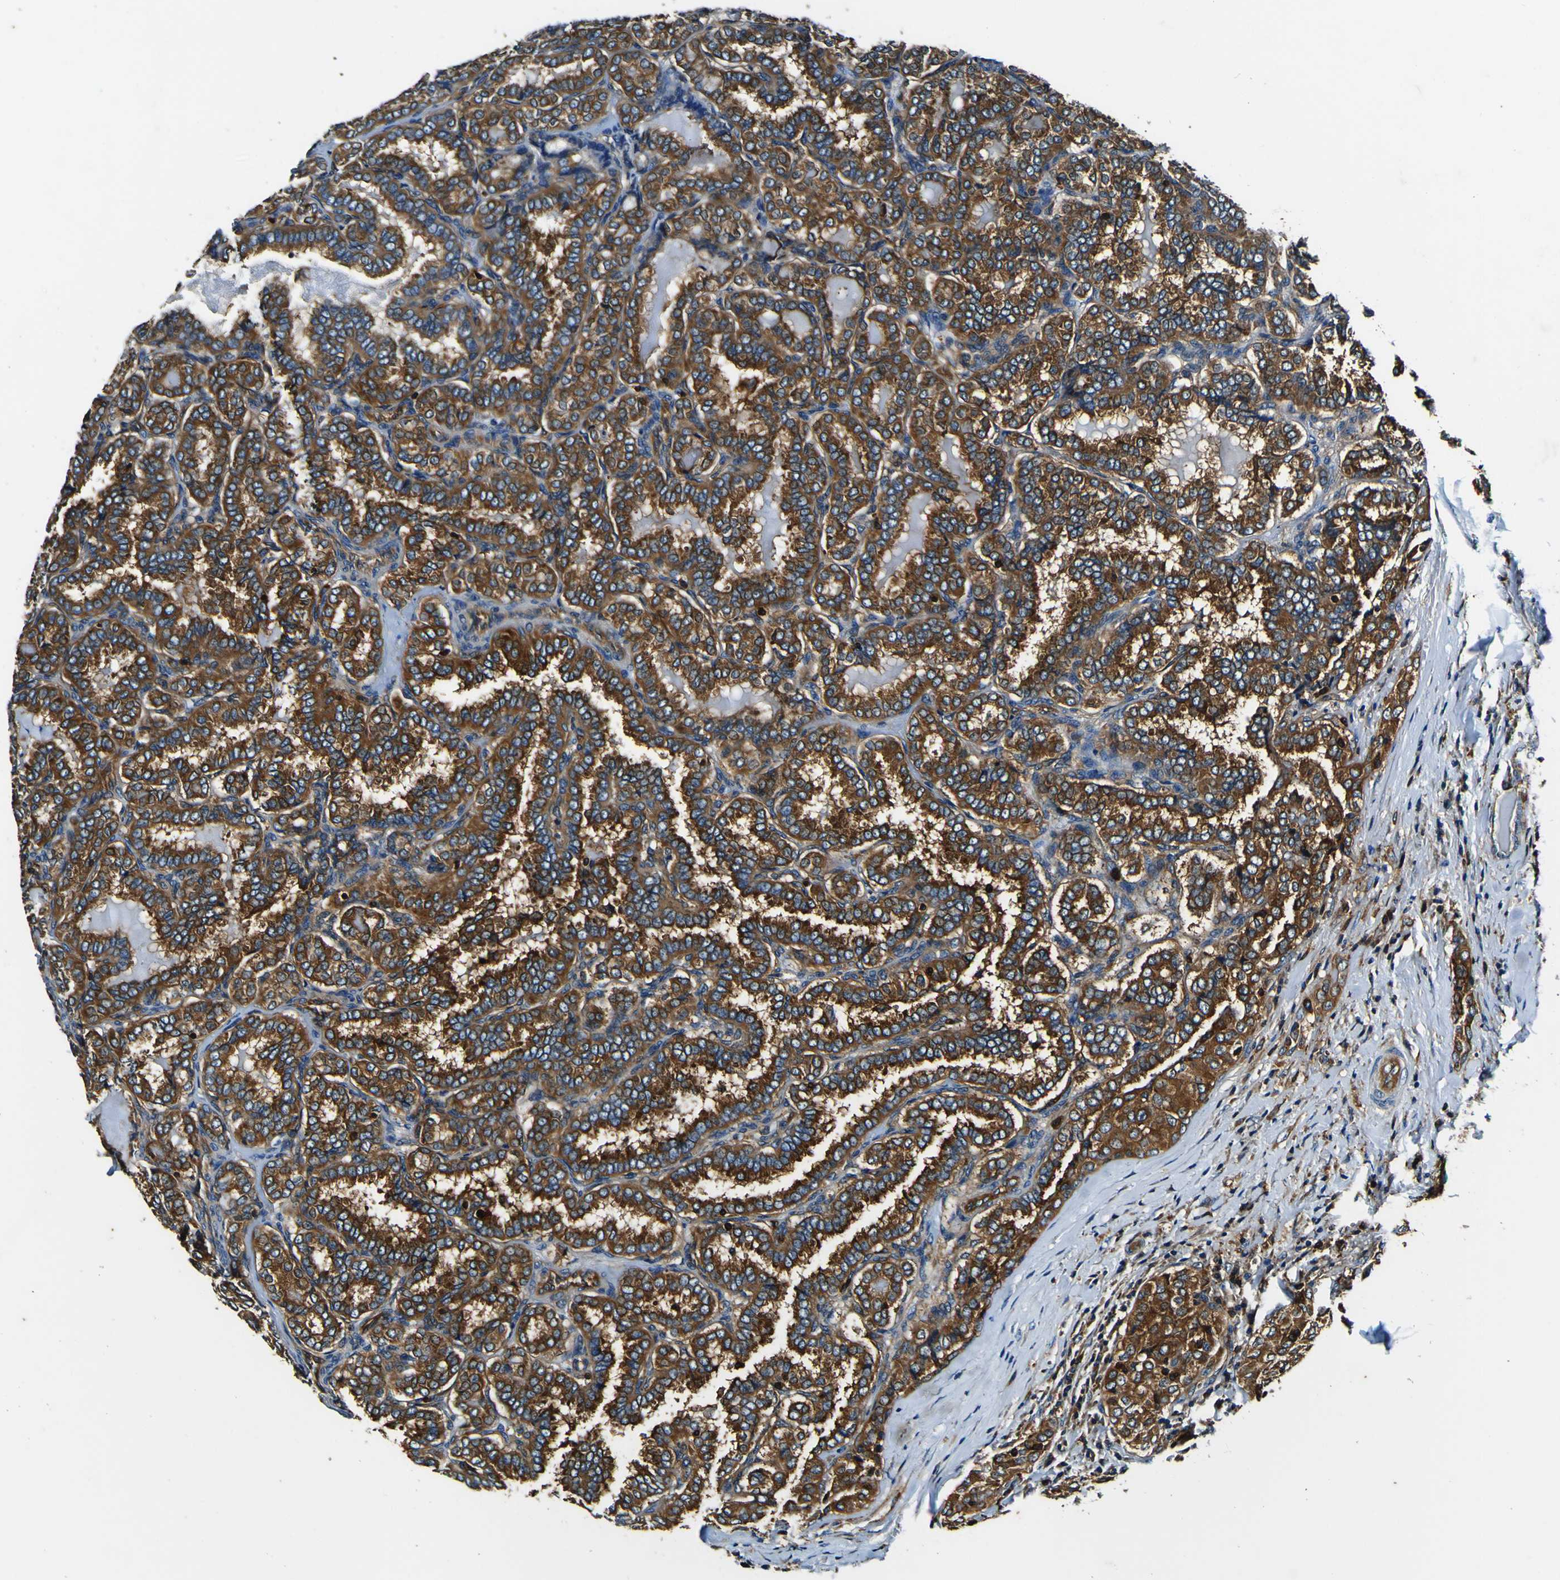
{"staining": {"intensity": "strong", "quantity": ">75%", "location": "cytoplasmic/membranous"}, "tissue": "thyroid cancer", "cell_type": "Tumor cells", "image_type": "cancer", "snomed": [{"axis": "morphology", "description": "Normal tissue, NOS"}, {"axis": "morphology", "description": "Papillary adenocarcinoma, NOS"}, {"axis": "topography", "description": "Thyroid gland"}], "caption": "A brown stain highlights strong cytoplasmic/membranous staining of a protein in papillary adenocarcinoma (thyroid) tumor cells. (DAB (3,3'-diaminobenzidine) = brown stain, brightfield microscopy at high magnification).", "gene": "RHOT2", "patient": {"sex": "female", "age": 30}}